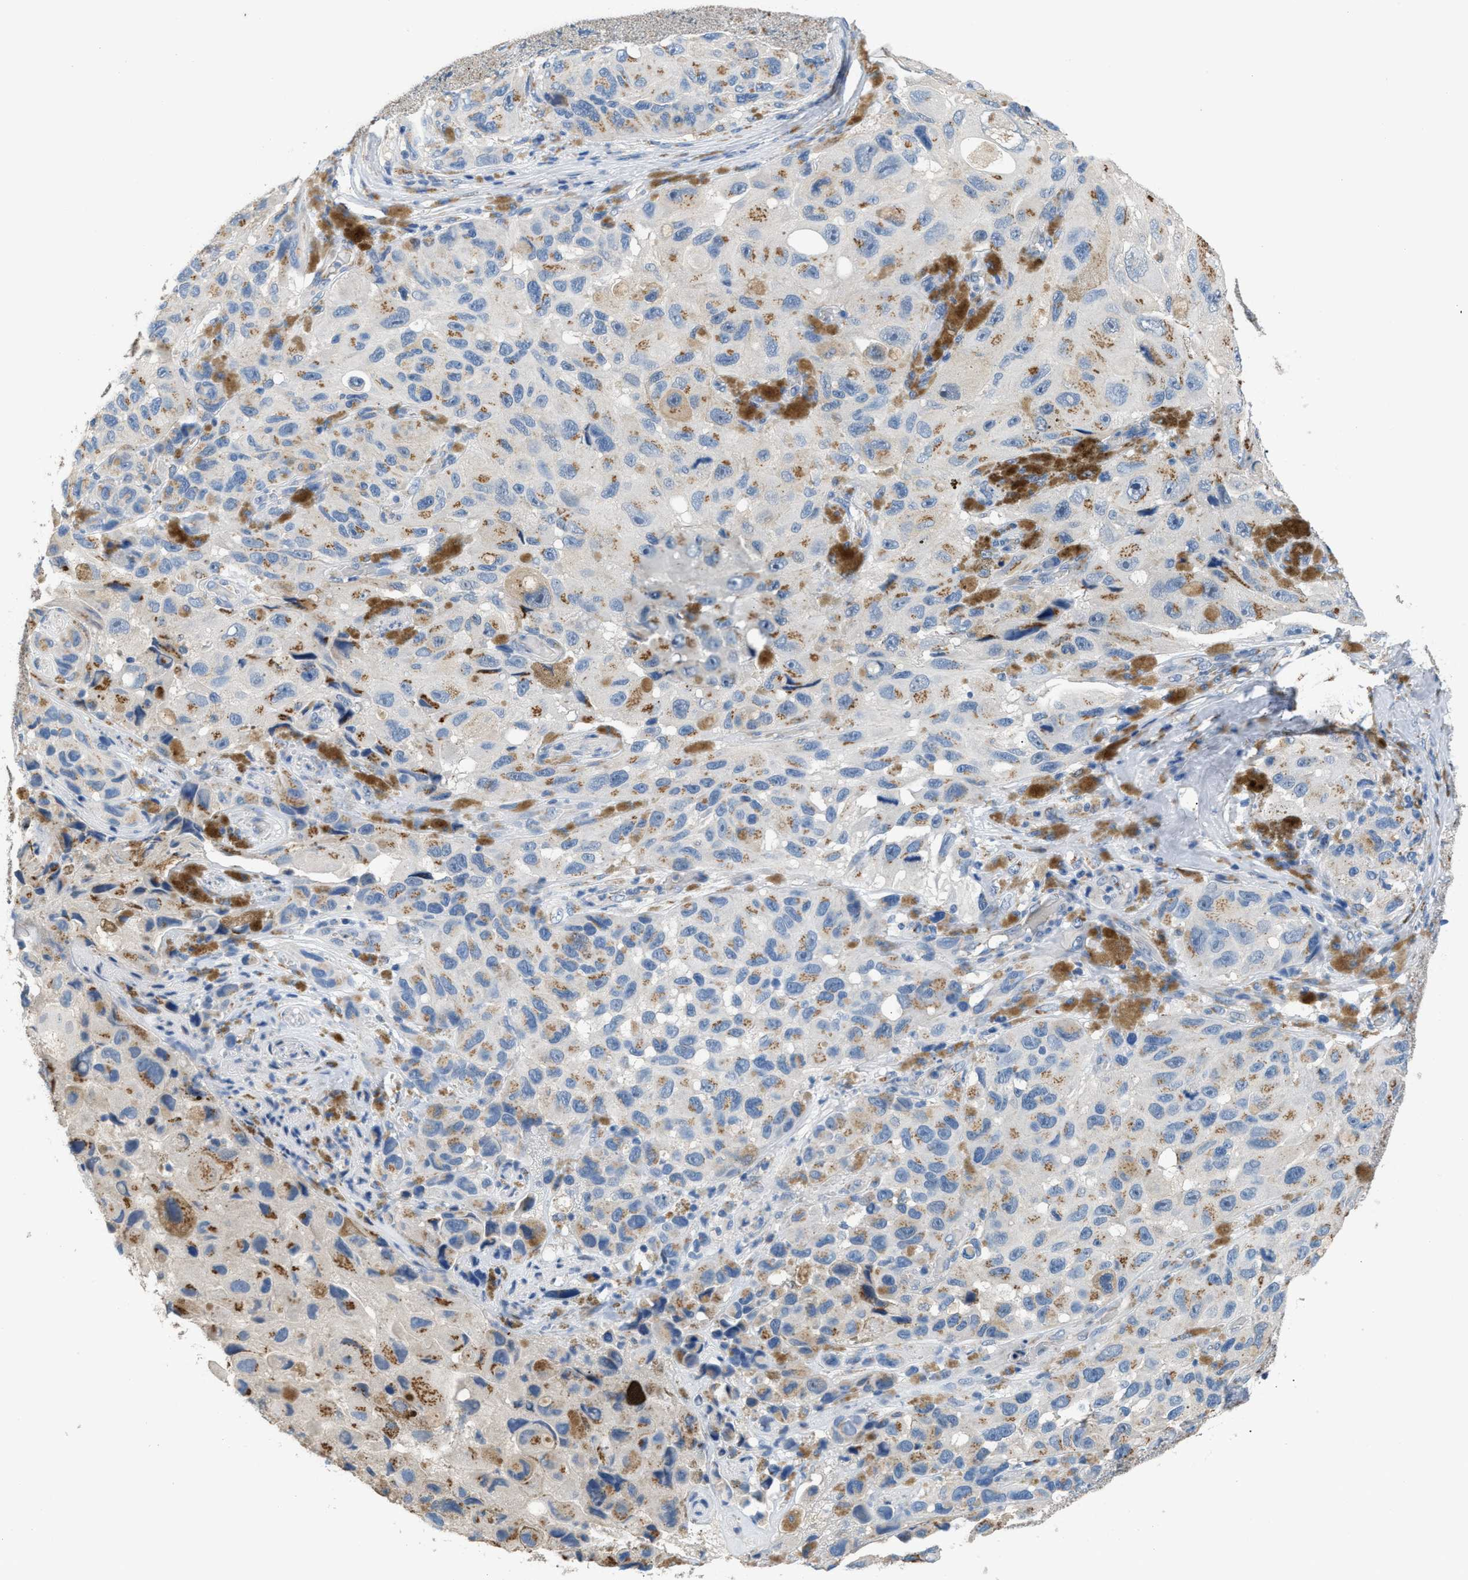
{"staining": {"intensity": "moderate", "quantity": "25%-75%", "location": "cytoplasmic/membranous"}, "tissue": "melanoma", "cell_type": "Tumor cells", "image_type": "cancer", "snomed": [{"axis": "morphology", "description": "Malignant melanoma, NOS"}, {"axis": "topography", "description": "Skin"}], "caption": "Protein analysis of melanoma tissue demonstrates moderate cytoplasmic/membranous expression in about 25%-75% of tumor cells. Immunohistochemistry (ihc) stains the protein of interest in brown and the nuclei are stained blue.", "gene": "GOLM1", "patient": {"sex": "female", "age": 73}}